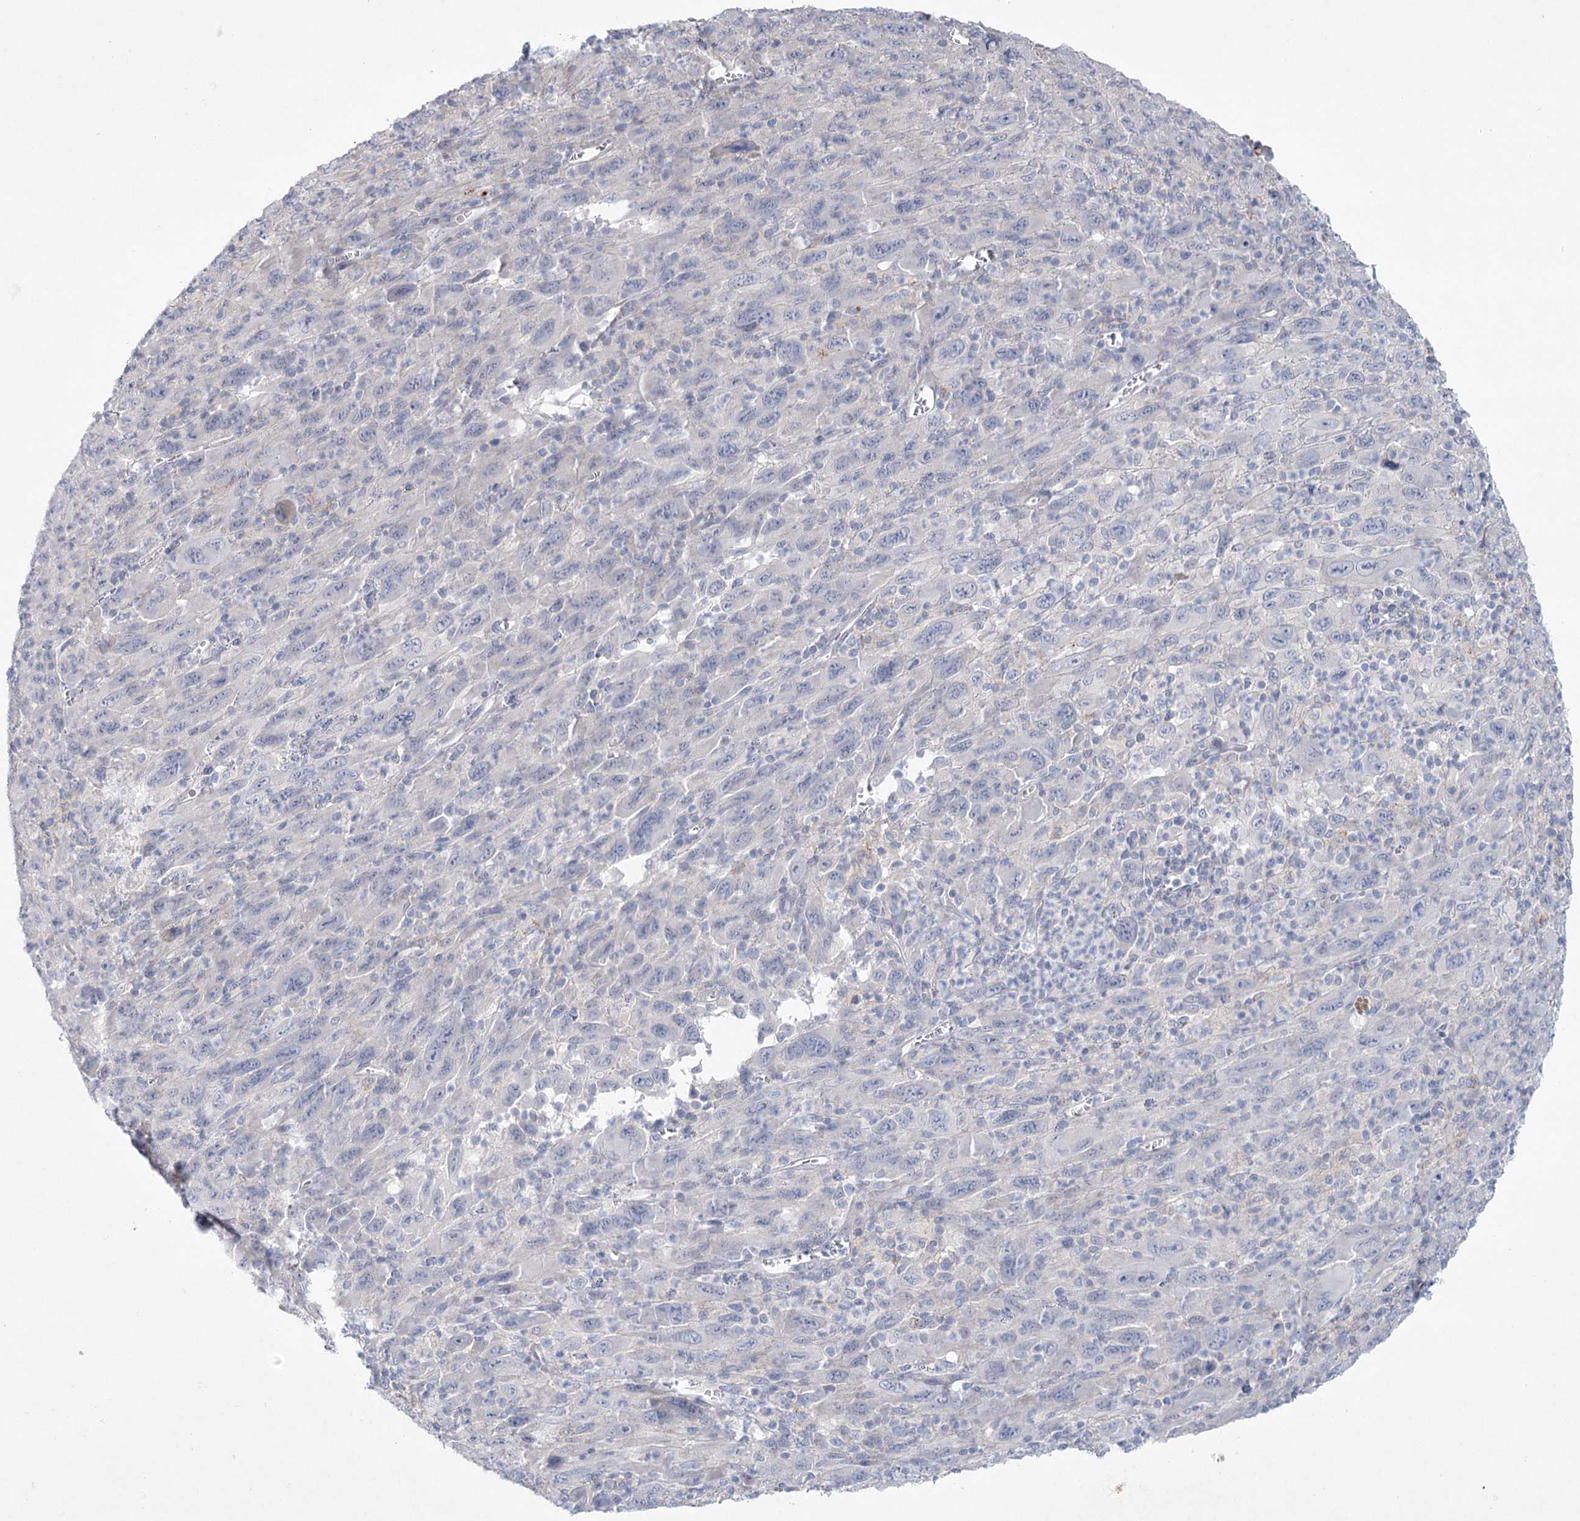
{"staining": {"intensity": "negative", "quantity": "none", "location": "none"}, "tissue": "melanoma", "cell_type": "Tumor cells", "image_type": "cancer", "snomed": [{"axis": "morphology", "description": "Malignant melanoma, Metastatic site"}, {"axis": "topography", "description": "Skin"}], "caption": "The immunohistochemistry micrograph has no significant staining in tumor cells of melanoma tissue.", "gene": "SCN11A", "patient": {"sex": "female", "age": 56}}